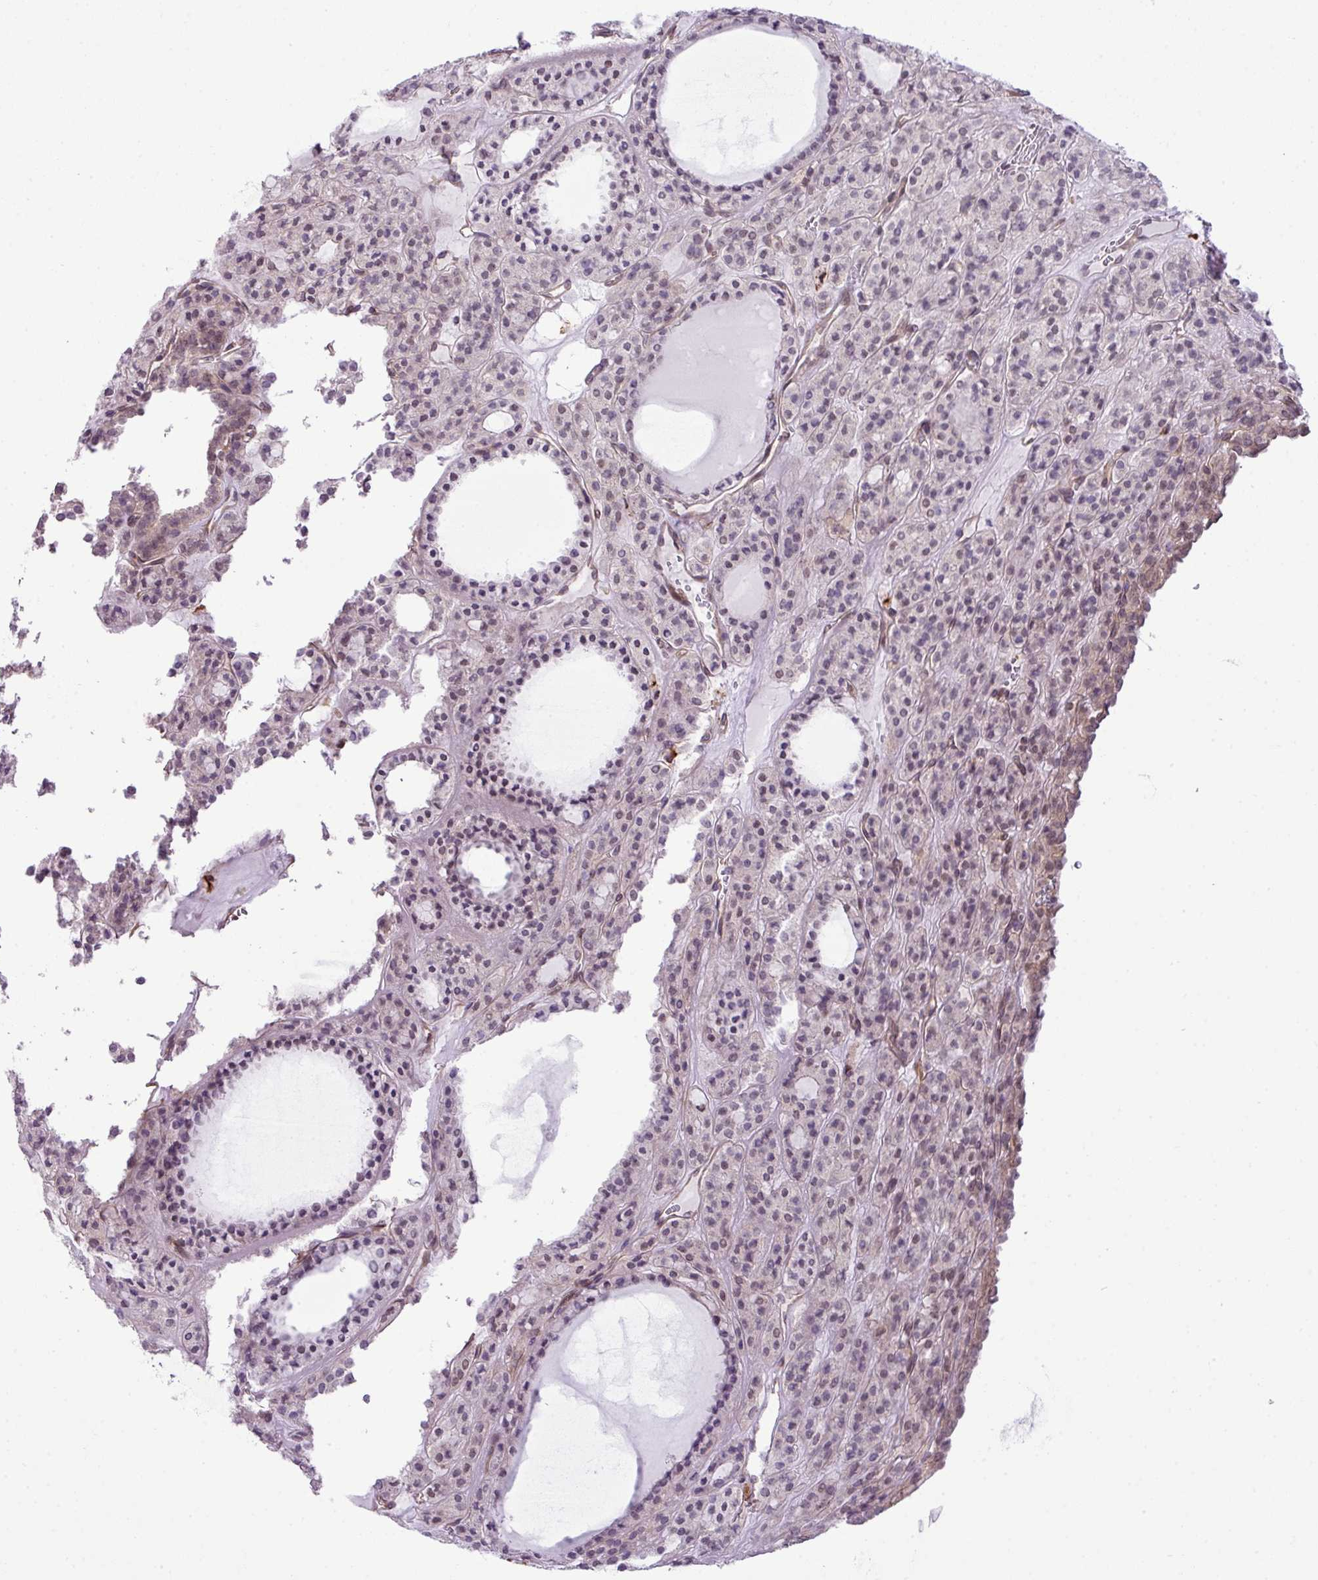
{"staining": {"intensity": "weak", "quantity": "25%-75%", "location": "nuclear"}, "tissue": "thyroid cancer", "cell_type": "Tumor cells", "image_type": "cancer", "snomed": [{"axis": "morphology", "description": "Follicular adenoma carcinoma, NOS"}, {"axis": "topography", "description": "Thyroid gland"}], "caption": "About 25%-75% of tumor cells in thyroid cancer (follicular adenoma carcinoma) demonstrate weak nuclear protein staining as visualized by brown immunohistochemical staining.", "gene": "MAK16", "patient": {"sex": "female", "age": 63}}